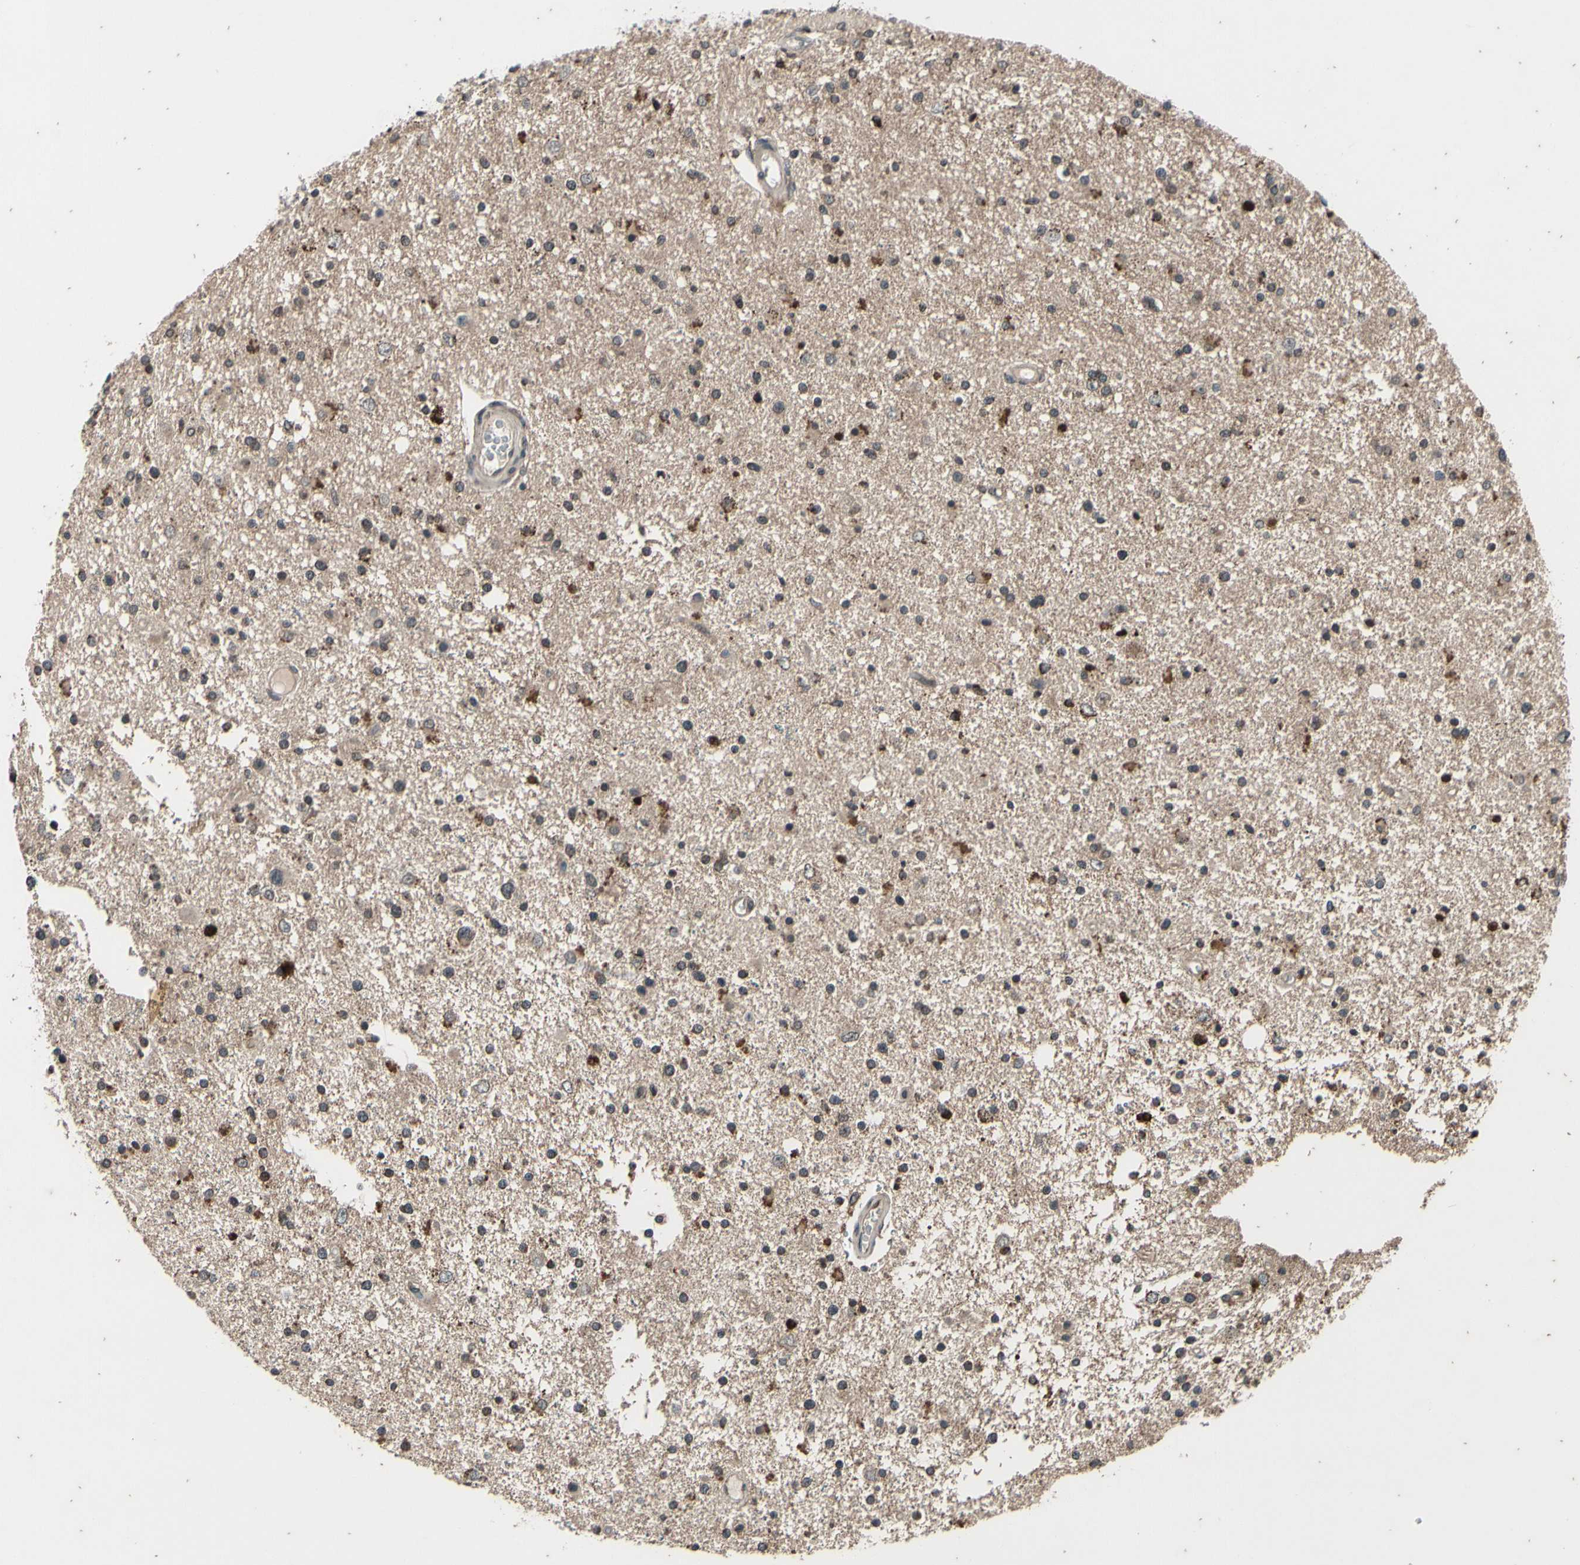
{"staining": {"intensity": "moderate", "quantity": "25%-75%", "location": "cytoplasmic/membranous"}, "tissue": "glioma", "cell_type": "Tumor cells", "image_type": "cancer", "snomed": [{"axis": "morphology", "description": "Glioma, malignant, High grade"}, {"axis": "topography", "description": "Brain"}], "caption": "IHC (DAB) staining of human glioma demonstrates moderate cytoplasmic/membranous protein expression in about 25%-75% of tumor cells.", "gene": "MBTPS2", "patient": {"sex": "male", "age": 33}}